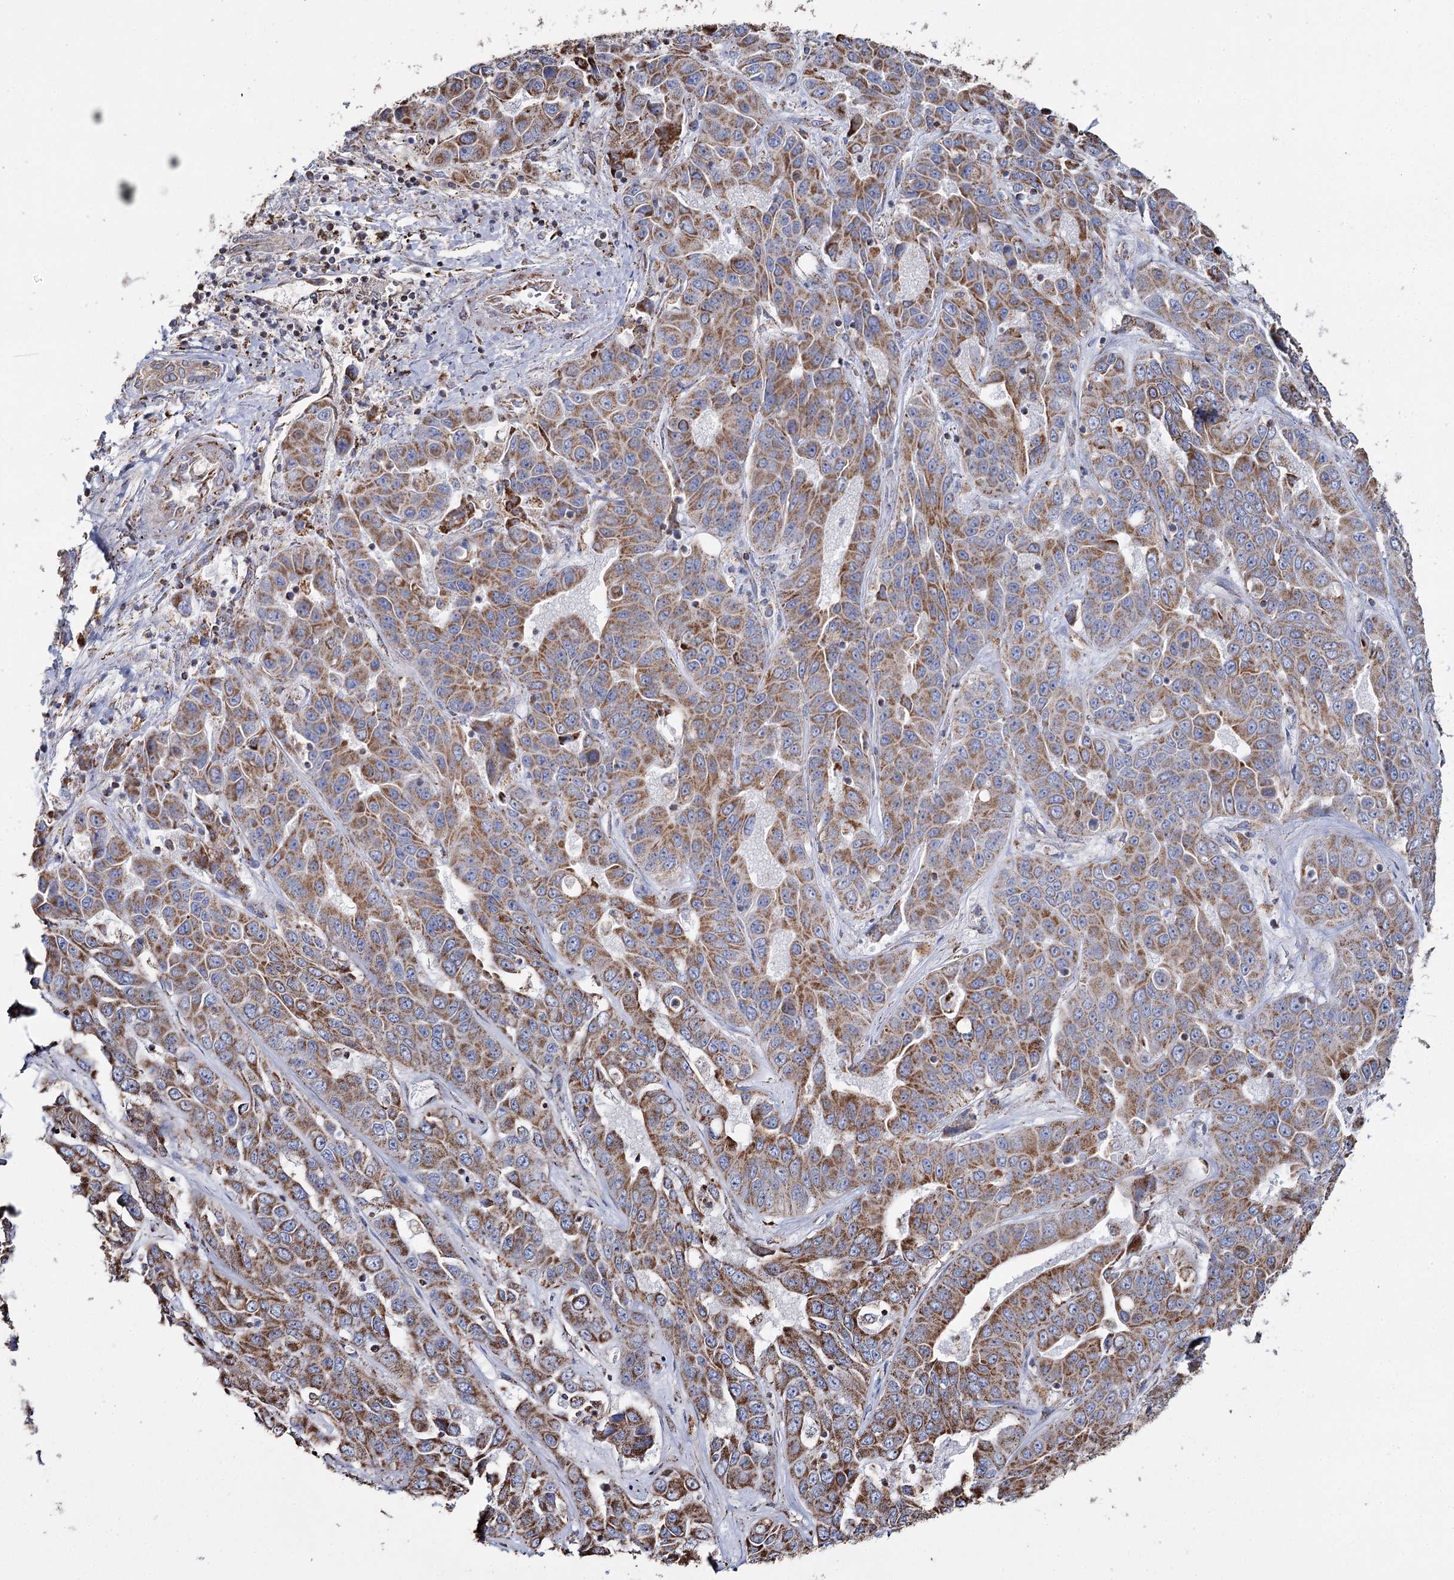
{"staining": {"intensity": "moderate", "quantity": ">75%", "location": "cytoplasmic/membranous"}, "tissue": "liver cancer", "cell_type": "Tumor cells", "image_type": "cancer", "snomed": [{"axis": "morphology", "description": "Cholangiocarcinoma"}, {"axis": "topography", "description": "Liver"}], "caption": "Immunohistochemical staining of liver cancer demonstrates medium levels of moderate cytoplasmic/membranous protein expression in about >75% of tumor cells. (IHC, brightfield microscopy, high magnification).", "gene": "MRPL44", "patient": {"sex": "female", "age": 52}}